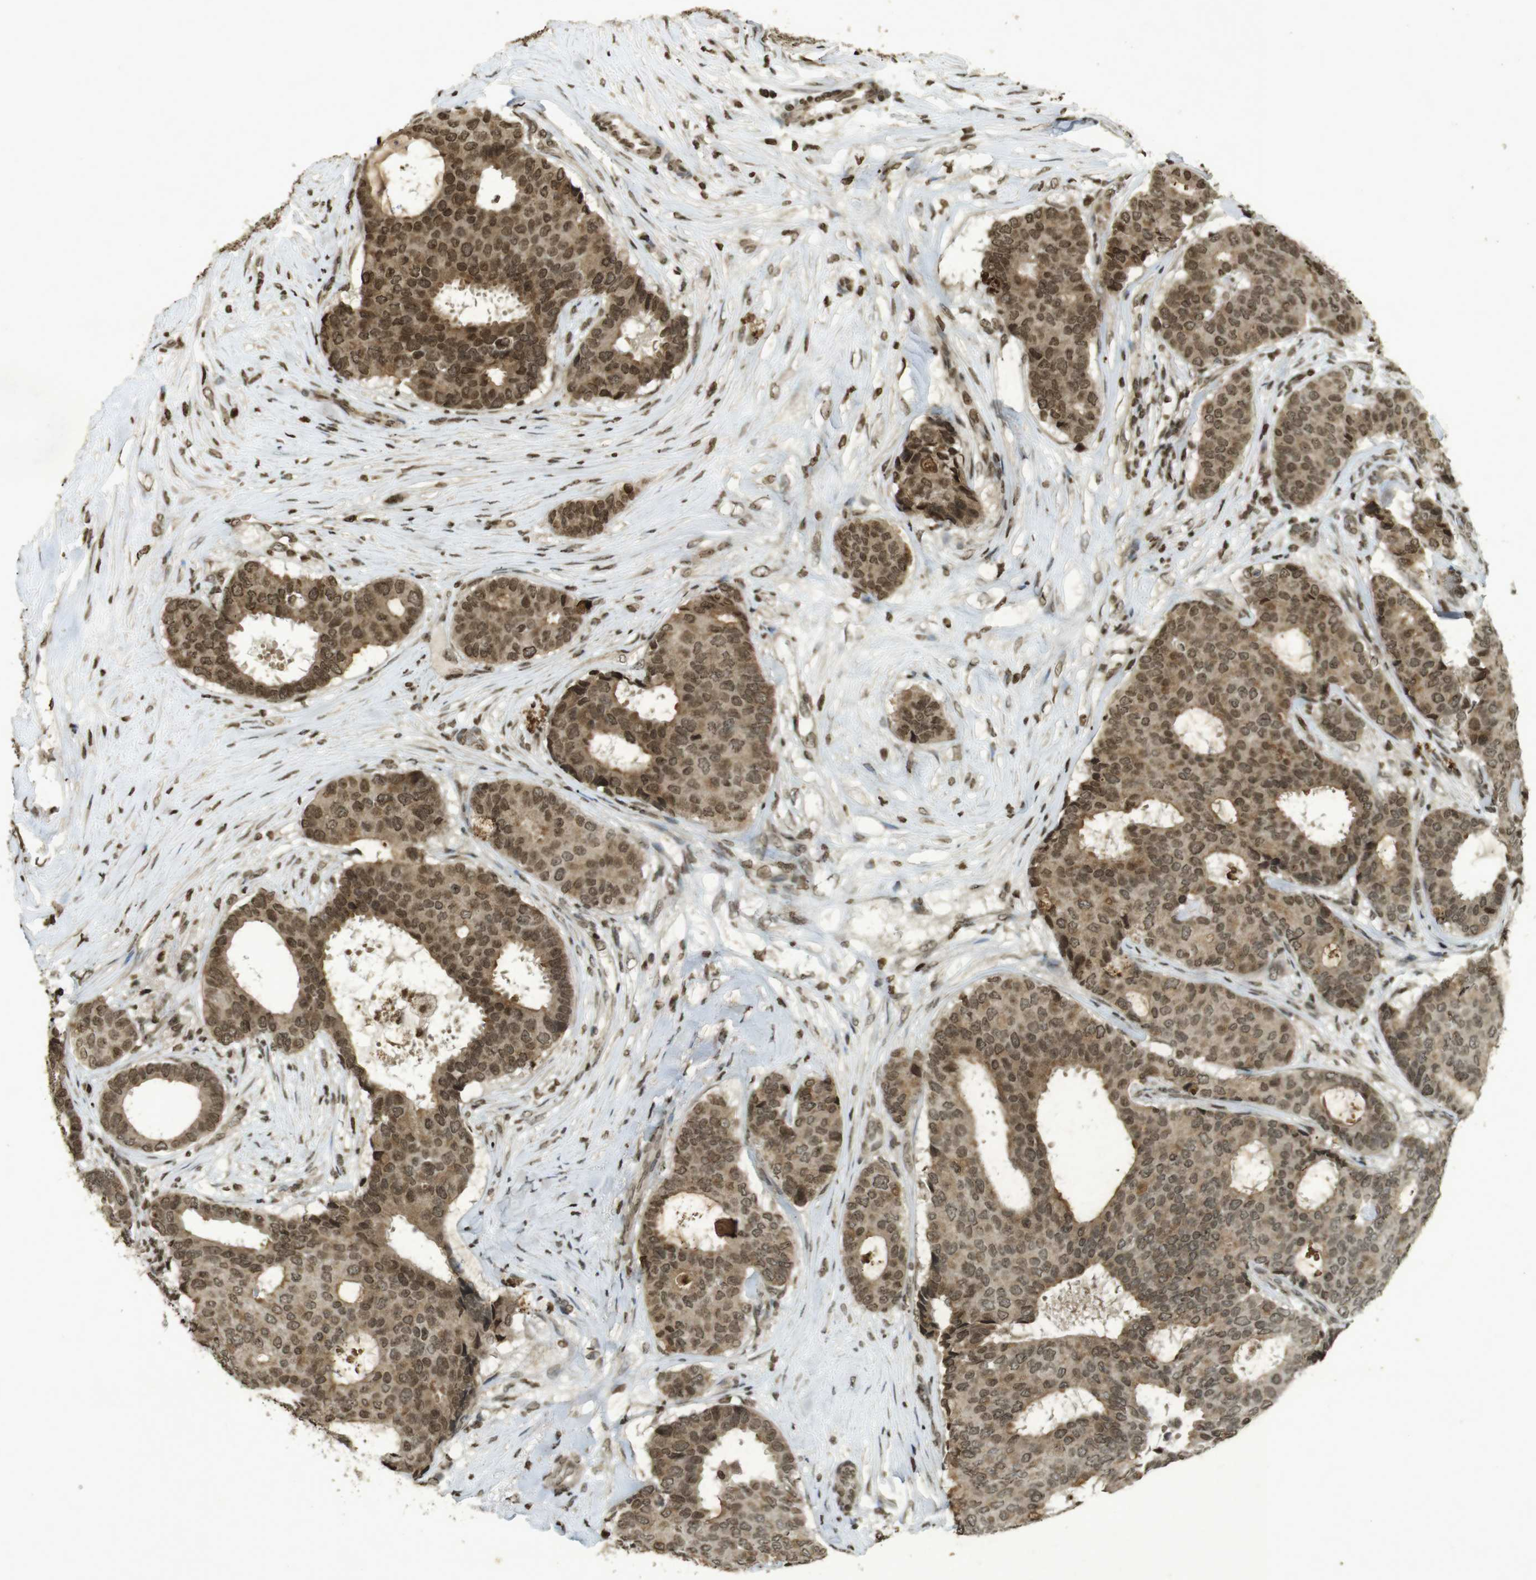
{"staining": {"intensity": "moderate", "quantity": ">75%", "location": "cytoplasmic/membranous,nuclear"}, "tissue": "breast cancer", "cell_type": "Tumor cells", "image_type": "cancer", "snomed": [{"axis": "morphology", "description": "Duct carcinoma"}, {"axis": "topography", "description": "Breast"}], "caption": "Protein staining by immunohistochemistry (IHC) shows moderate cytoplasmic/membranous and nuclear positivity in approximately >75% of tumor cells in breast cancer.", "gene": "ORC4", "patient": {"sex": "female", "age": 75}}